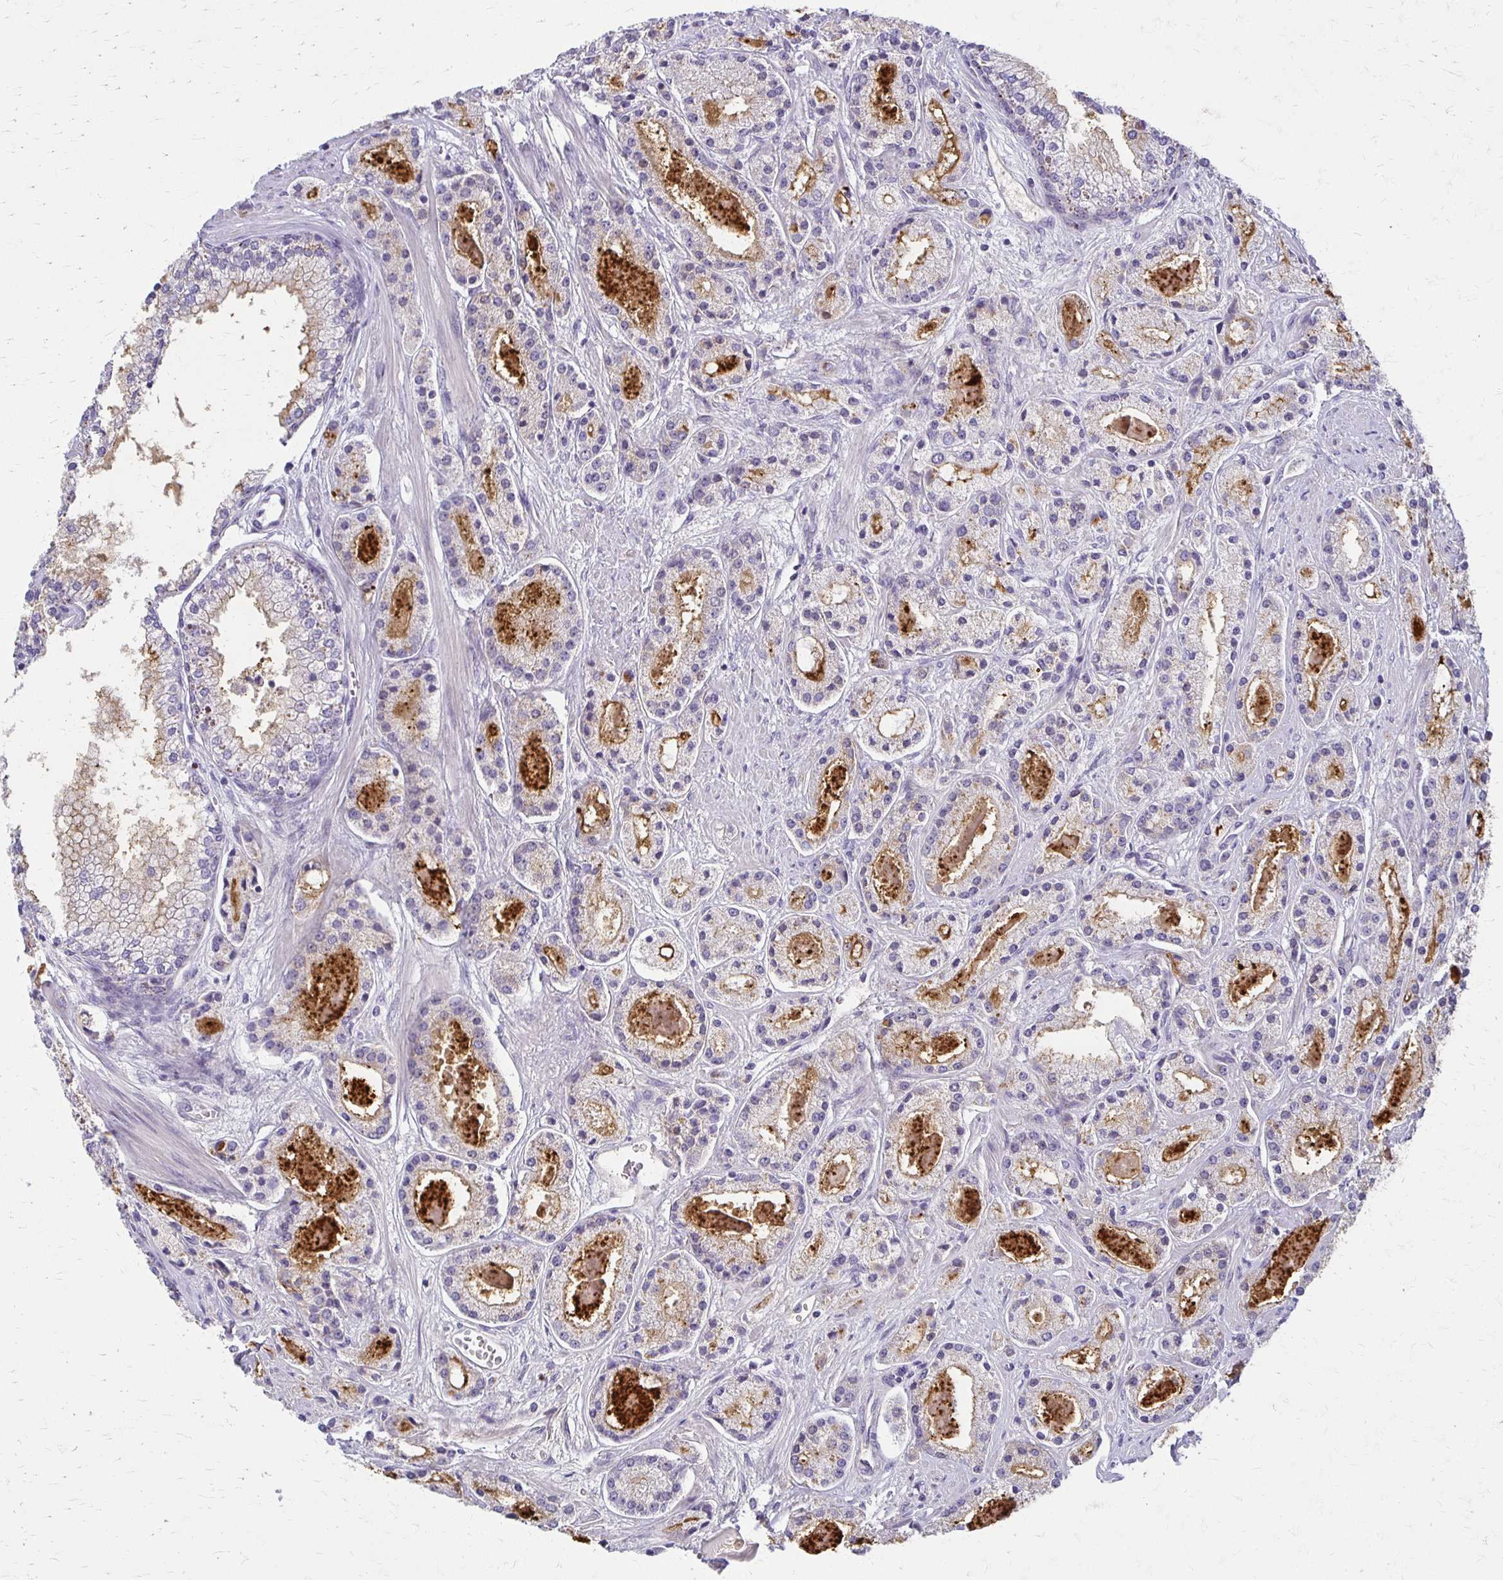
{"staining": {"intensity": "moderate", "quantity": "<25%", "location": "cytoplasmic/membranous"}, "tissue": "prostate cancer", "cell_type": "Tumor cells", "image_type": "cancer", "snomed": [{"axis": "morphology", "description": "Adenocarcinoma, High grade"}, {"axis": "topography", "description": "Prostate"}], "caption": "Moderate cytoplasmic/membranous protein expression is identified in about <25% of tumor cells in prostate high-grade adenocarcinoma. The protein is shown in brown color, while the nuclei are stained blue.", "gene": "BBS12", "patient": {"sex": "male", "age": 67}}